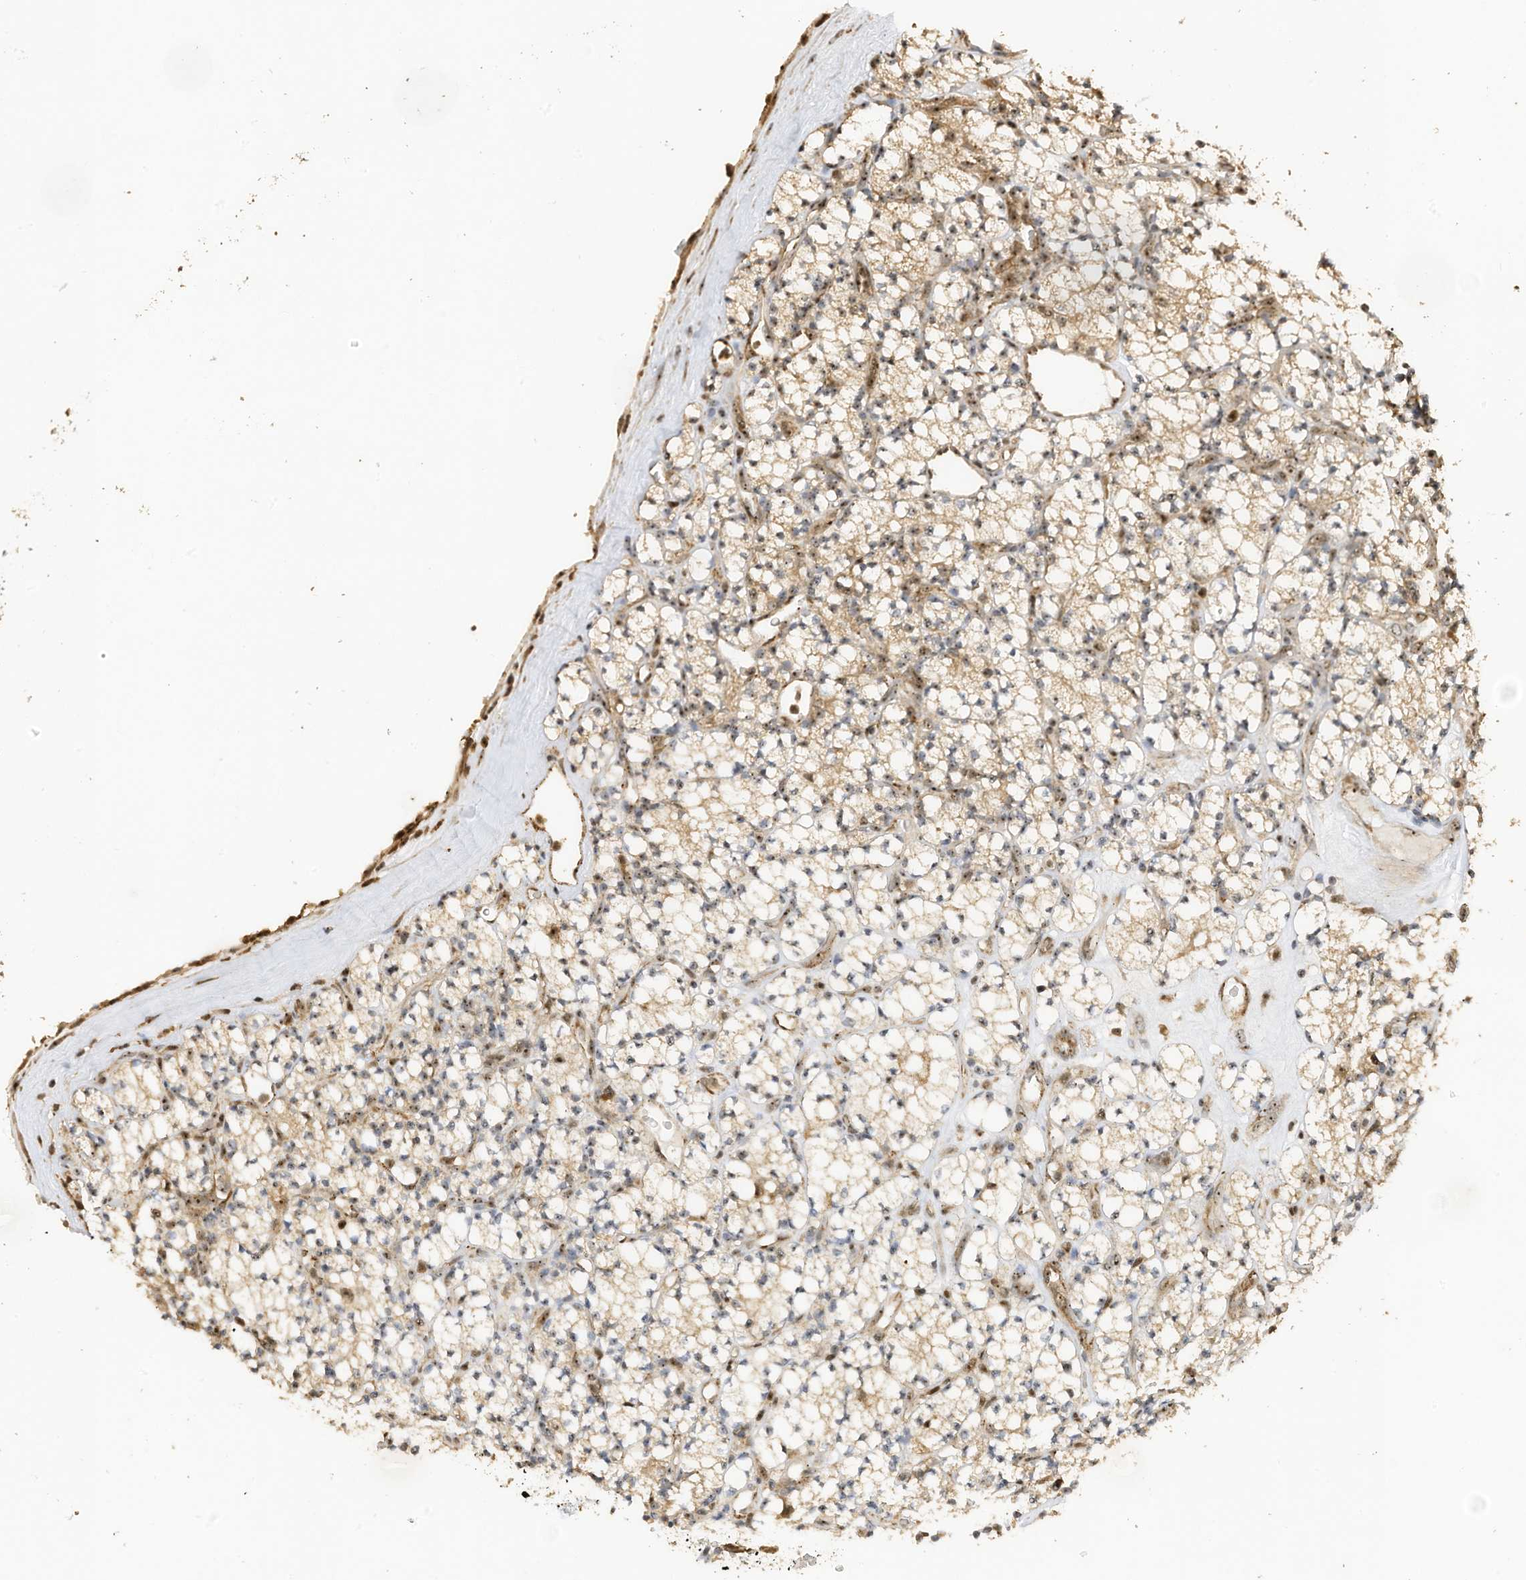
{"staining": {"intensity": "moderate", "quantity": "<25%", "location": "cytoplasmic/membranous,nuclear"}, "tissue": "renal cancer", "cell_type": "Tumor cells", "image_type": "cancer", "snomed": [{"axis": "morphology", "description": "Adenocarcinoma, NOS"}, {"axis": "topography", "description": "Kidney"}], "caption": "This is an image of IHC staining of renal cancer, which shows moderate staining in the cytoplasmic/membranous and nuclear of tumor cells.", "gene": "ERLEC1", "patient": {"sex": "male", "age": 77}}